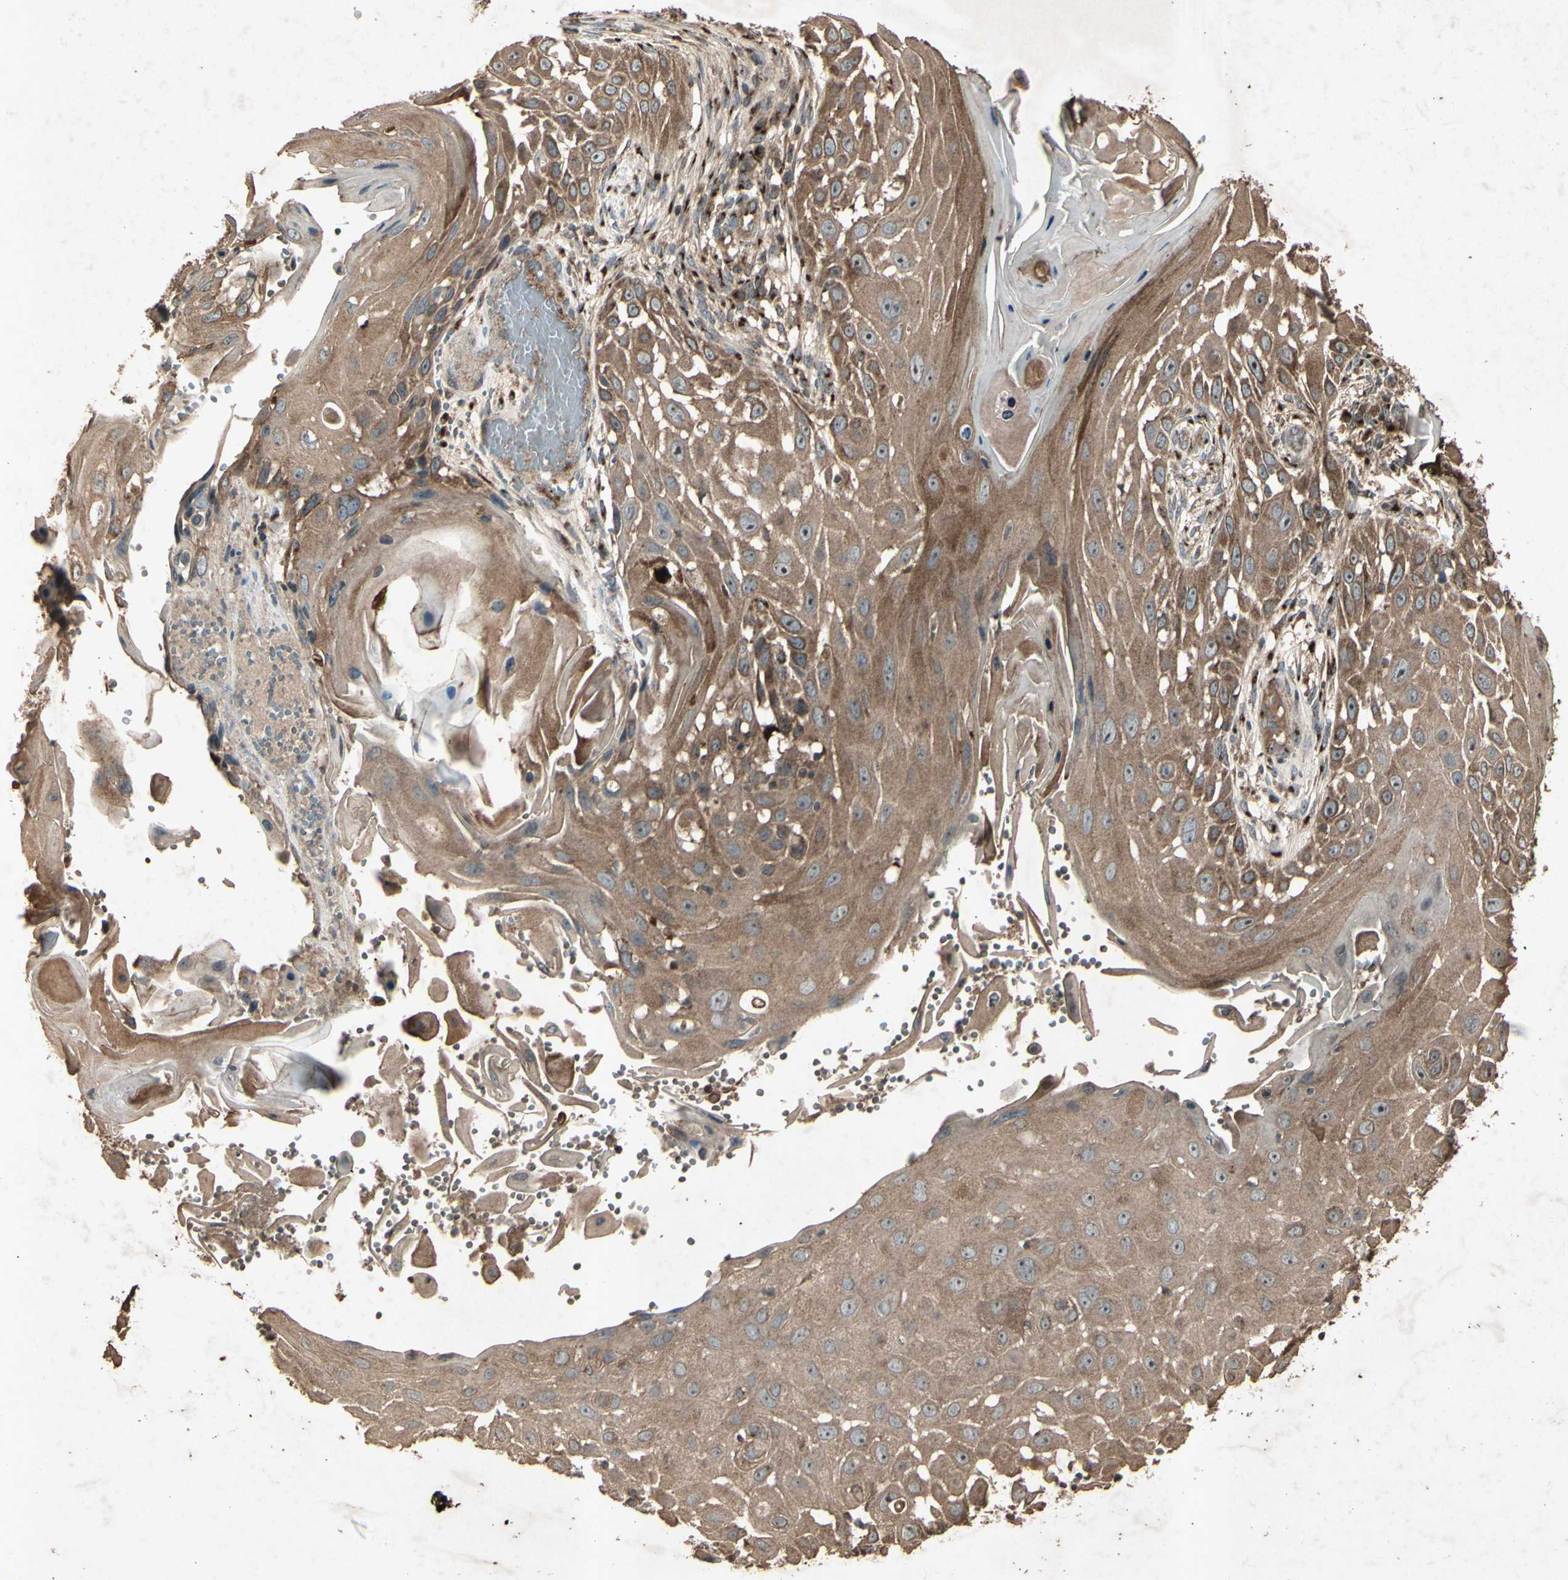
{"staining": {"intensity": "moderate", "quantity": ">75%", "location": "cytoplasmic/membranous"}, "tissue": "skin cancer", "cell_type": "Tumor cells", "image_type": "cancer", "snomed": [{"axis": "morphology", "description": "Squamous cell carcinoma, NOS"}, {"axis": "topography", "description": "Skin"}], "caption": "Skin cancer (squamous cell carcinoma) stained for a protein (brown) reveals moderate cytoplasmic/membranous positive positivity in about >75% of tumor cells.", "gene": "AP1G1", "patient": {"sex": "female", "age": 44}}